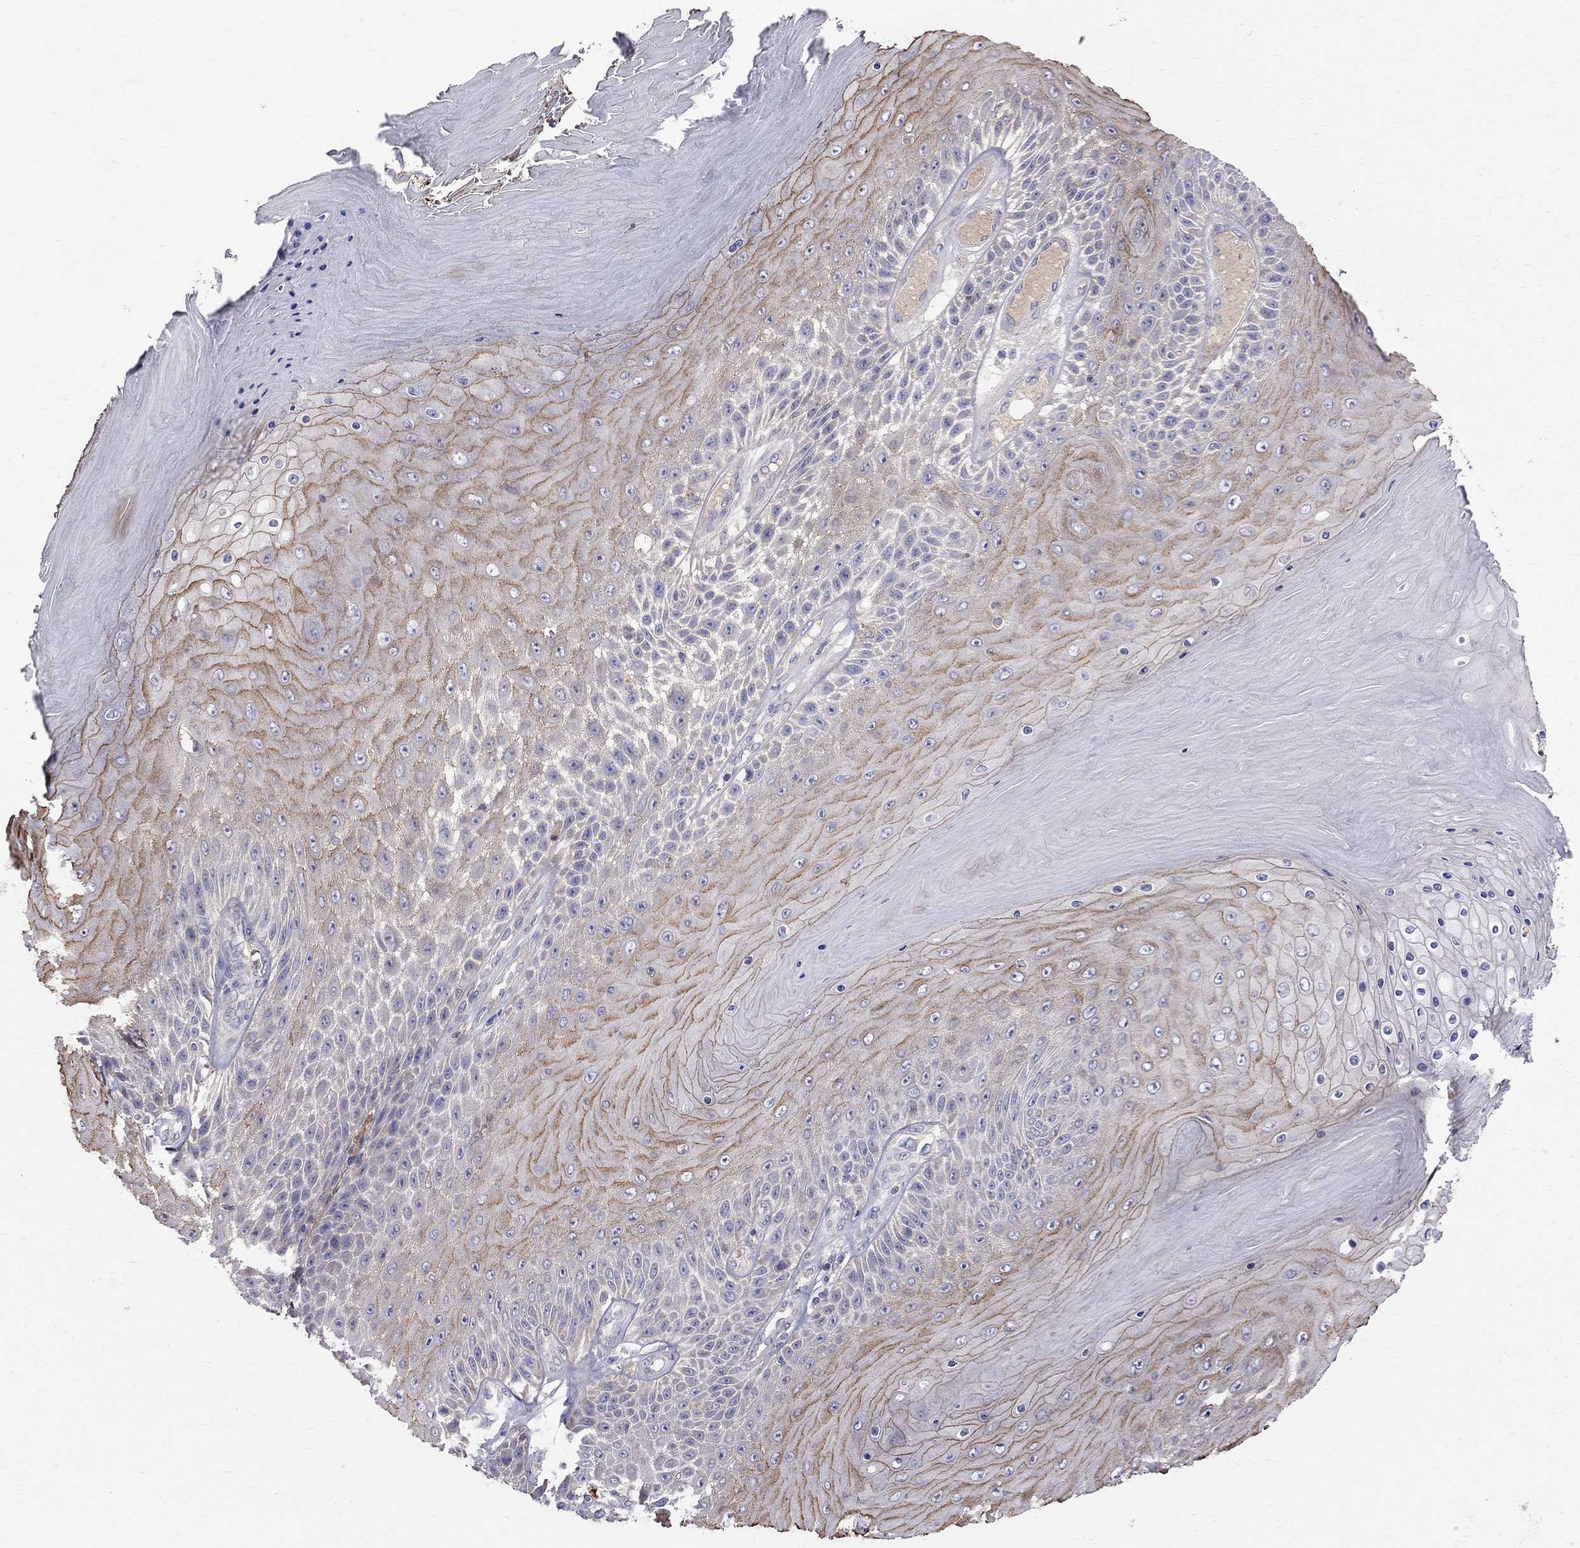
{"staining": {"intensity": "strong", "quantity": "<25%", "location": "cytoplasmic/membranous"}, "tissue": "skin cancer", "cell_type": "Tumor cells", "image_type": "cancer", "snomed": [{"axis": "morphology", "description": "Squamous cell carcinoma, NOS"}, {"axis": "topography", "description": "Skin"}], "caption": "This histopathology image exhibits squamous cell carcinoma (skin) stained with immunohistochemistry to label a protein in brown. The cytoplasmic/membranous of tumor cells show strong positivity for the protein. Nuclei are counter-stained blue.", "gene": "PIK3CG", "patient": {"sex": "male", "age": 62}}